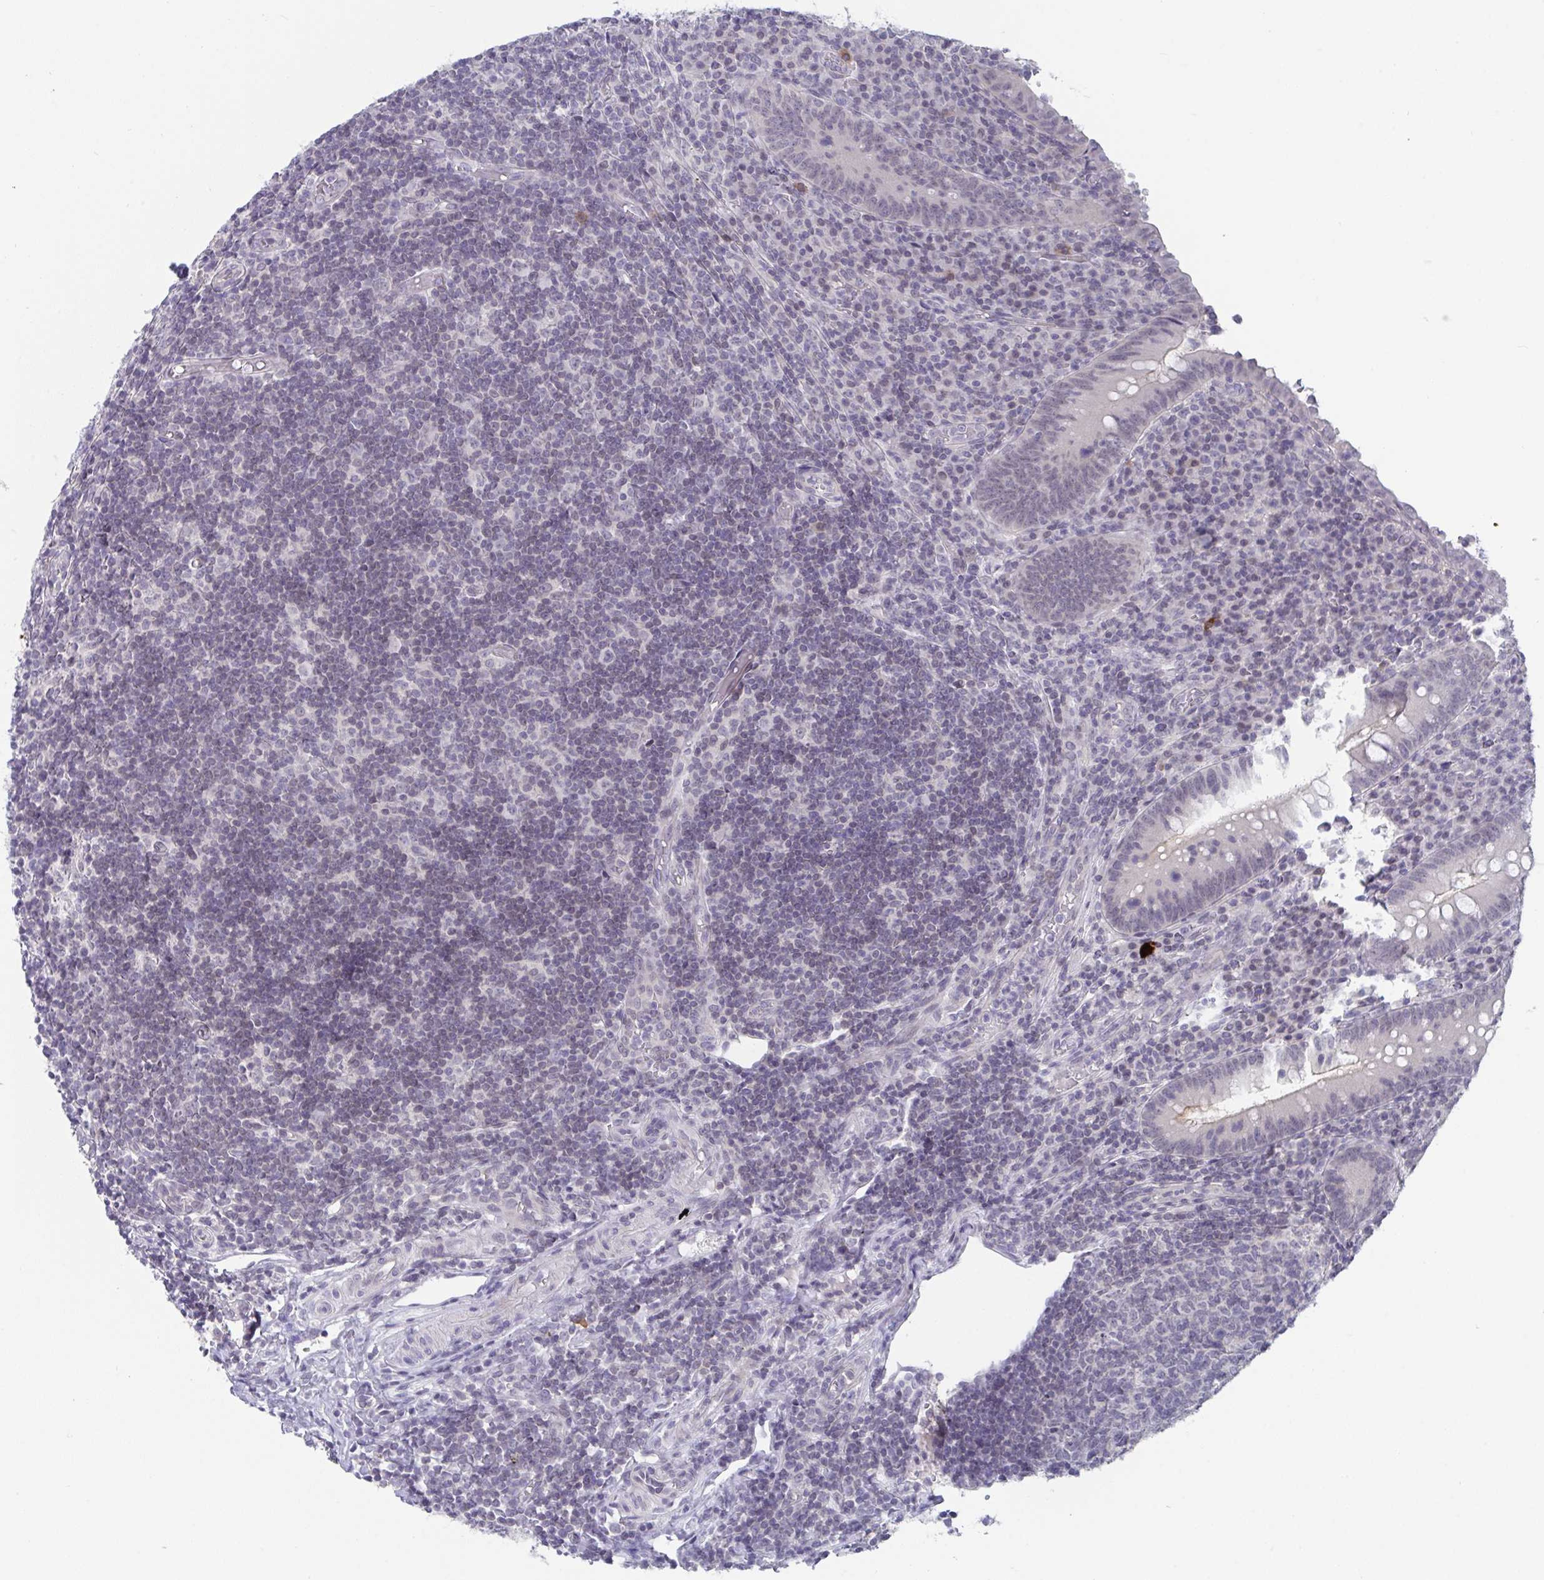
{"staining": {"intensity": "weak", "quantity": "25%-75%", "location": "cytoplasmic/membranous"}, "tissue": "appendix", "cell_type": "Glandular cells", "image_type": "normal", "snomed": [{"axis": "morphology", "description": "Normal tissue, NOS"}, {"axis": "topography", "description": "Appendix"}], "caption": "Appendix was stained to show a protein in brown. There is low levels of weak cytoplasmic/membranous expression in approximately 25%-75% of glandular cells. The staining was performed using DAB to visualize the protein expression in brown, while the nuclei were stained in blue with hematoxylin (Magnification: 20x).", "gene": "BMAL2", "patient": {"sex": "male", "age": 18}}